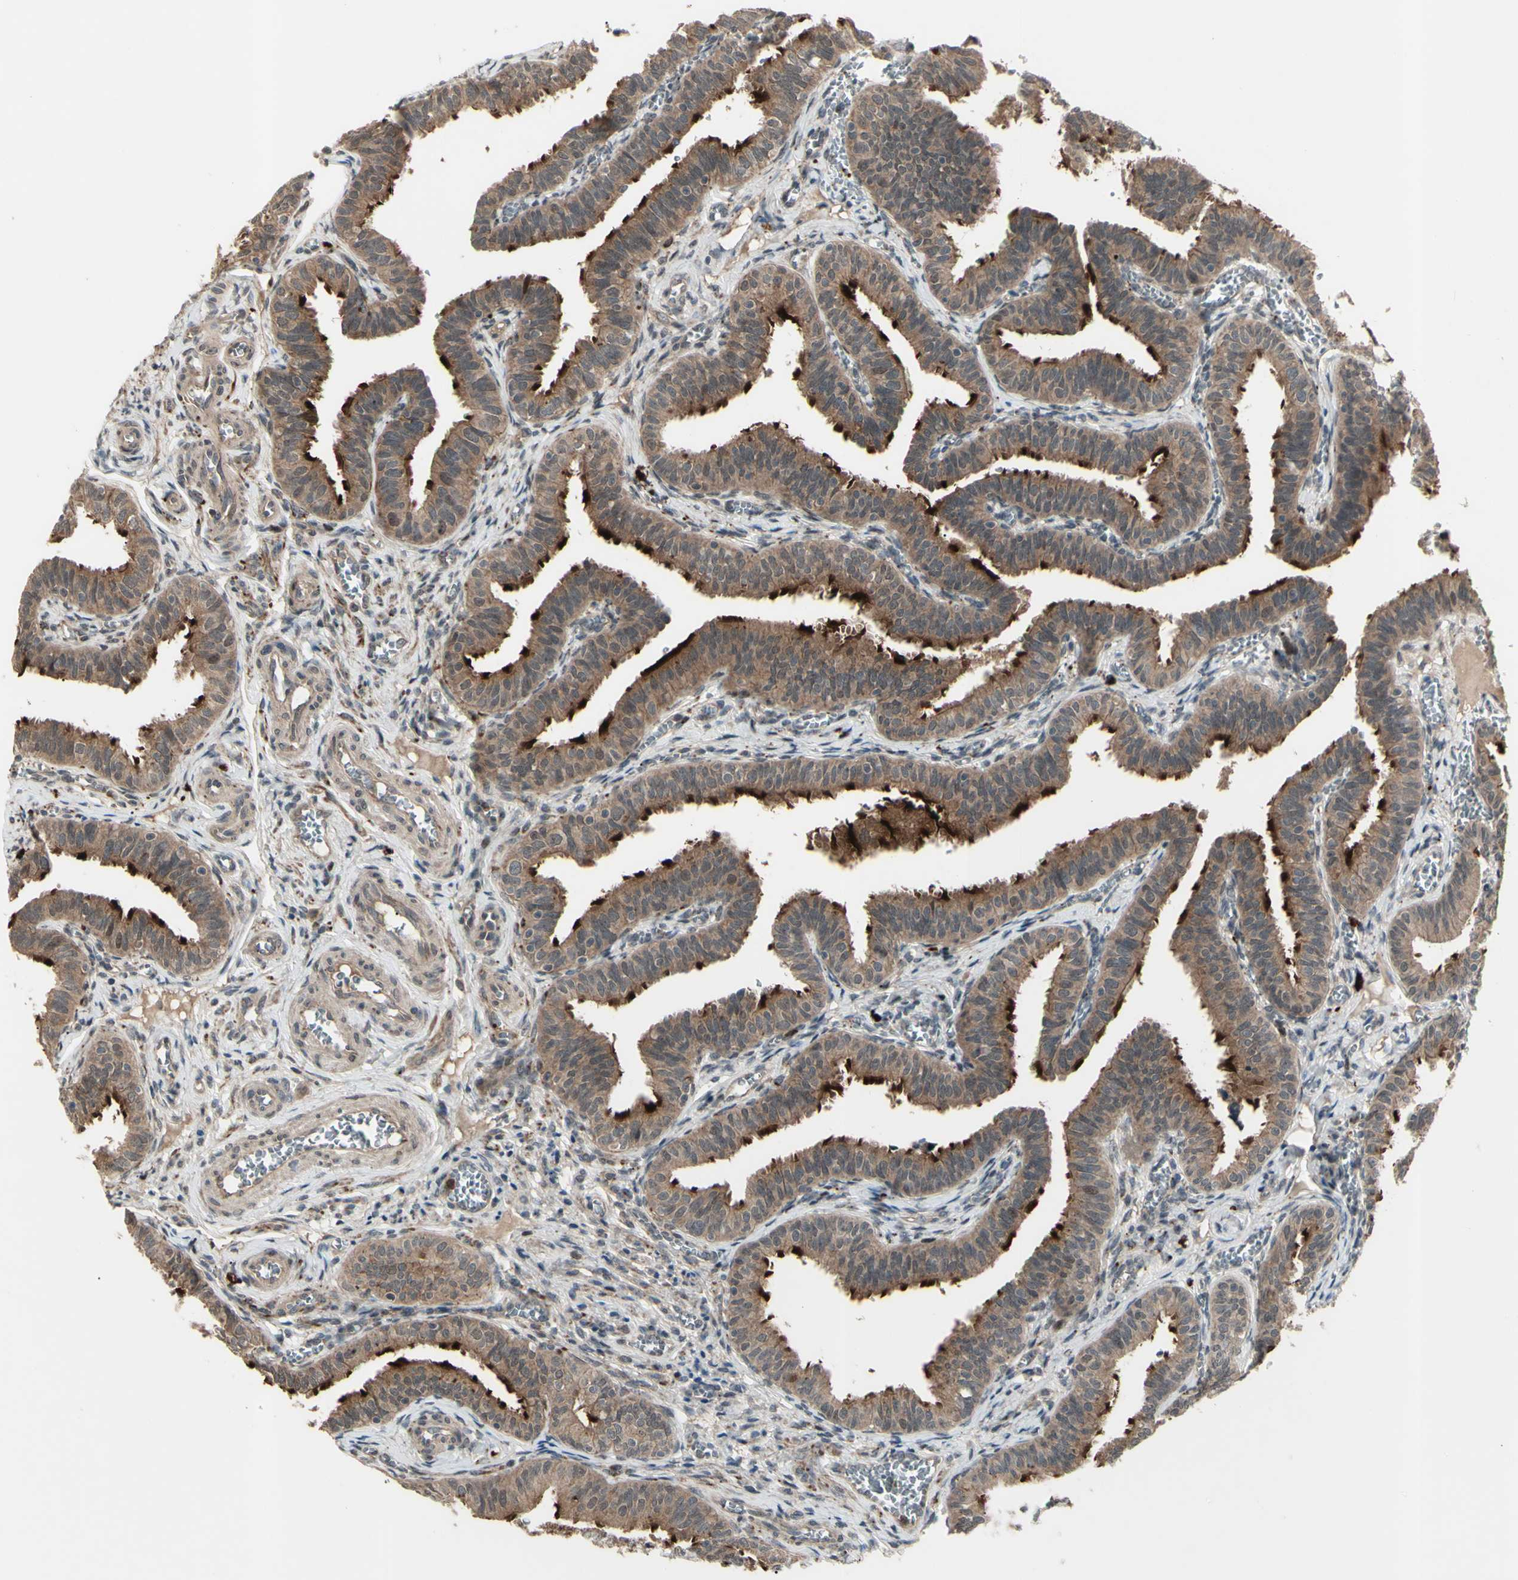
{"staining": {"intensity": "strong", "quantity": ">75%", "location": "cytoplasmic/membranous"}, "tissue": "fallopian tube", "cell_type": "Glandular cells", "image_type": "normal", "snomed": [{"axis": "morphology", "description": "Normal tissue, NOS"}, {"axis": "topography", "description": "Fallopian tube"}], "caption": "Human fallopian tube stained with a brown dye shows strong cytoplasmic/membranous positive positivity in about >75% of glandular cells.", "gene": "MLF2", "patient": {"sex": "female", "age": 46}}